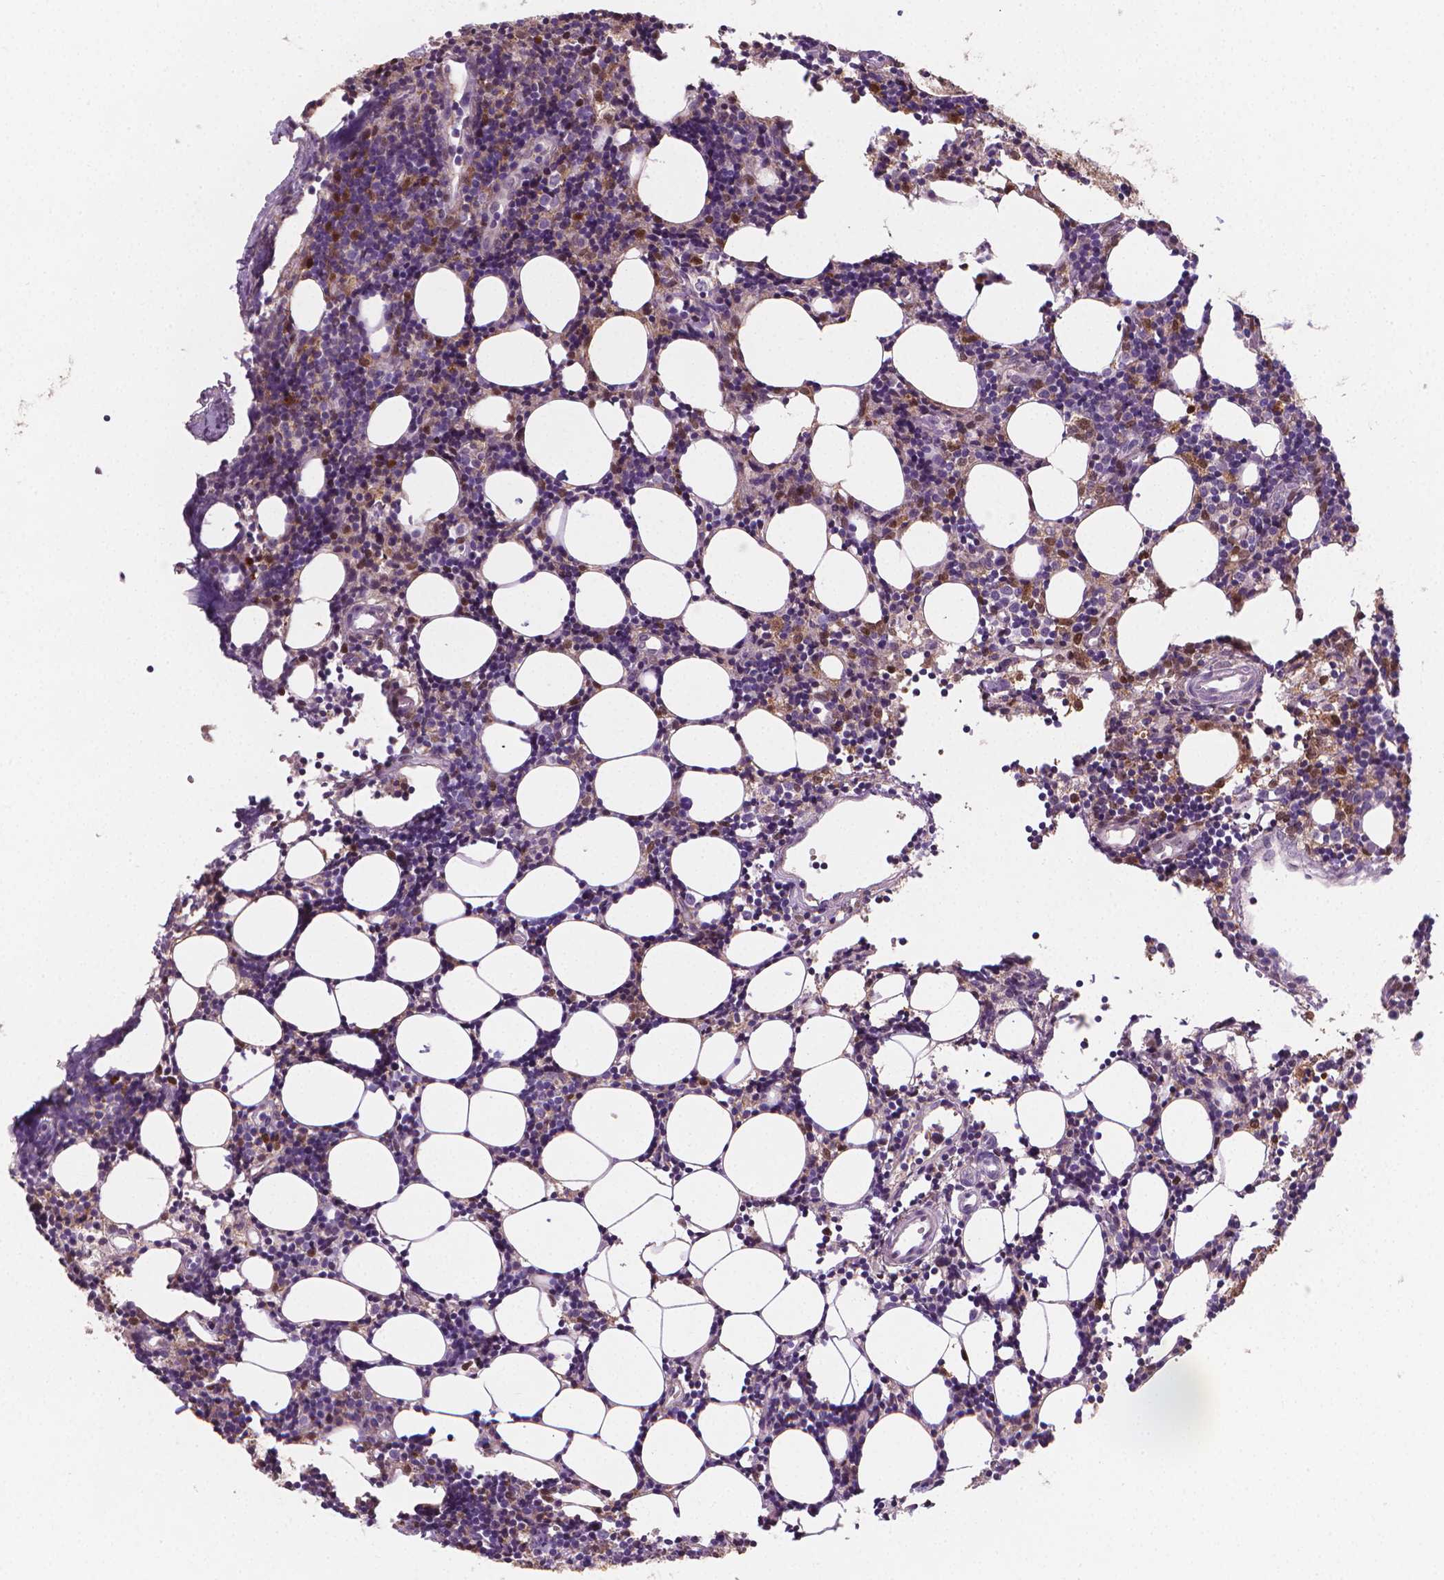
{"staining": {"intensity": "strong", "quantity": "<25%", "location": "cytoplasmic/membranous"}, "tissue": "lymph node", "cell_type": "Germinal center cells", "image_type": "normal", "snomed": [{"axis": "morphology", "description": "Normal tissue, NOS"}, {"axis": "topography", "description": "Lymph node"}], "caption": "Immunohistochemistry (IHC) micrograph of unremarkable lymph node stained for a protein (brown), which exhibits medium levels of strong cytoplasmic/membranous staining in about <25% of germinal center cells.", "gene": "TNFAIP2", "patient": {"sex": "female", "age": 41}}